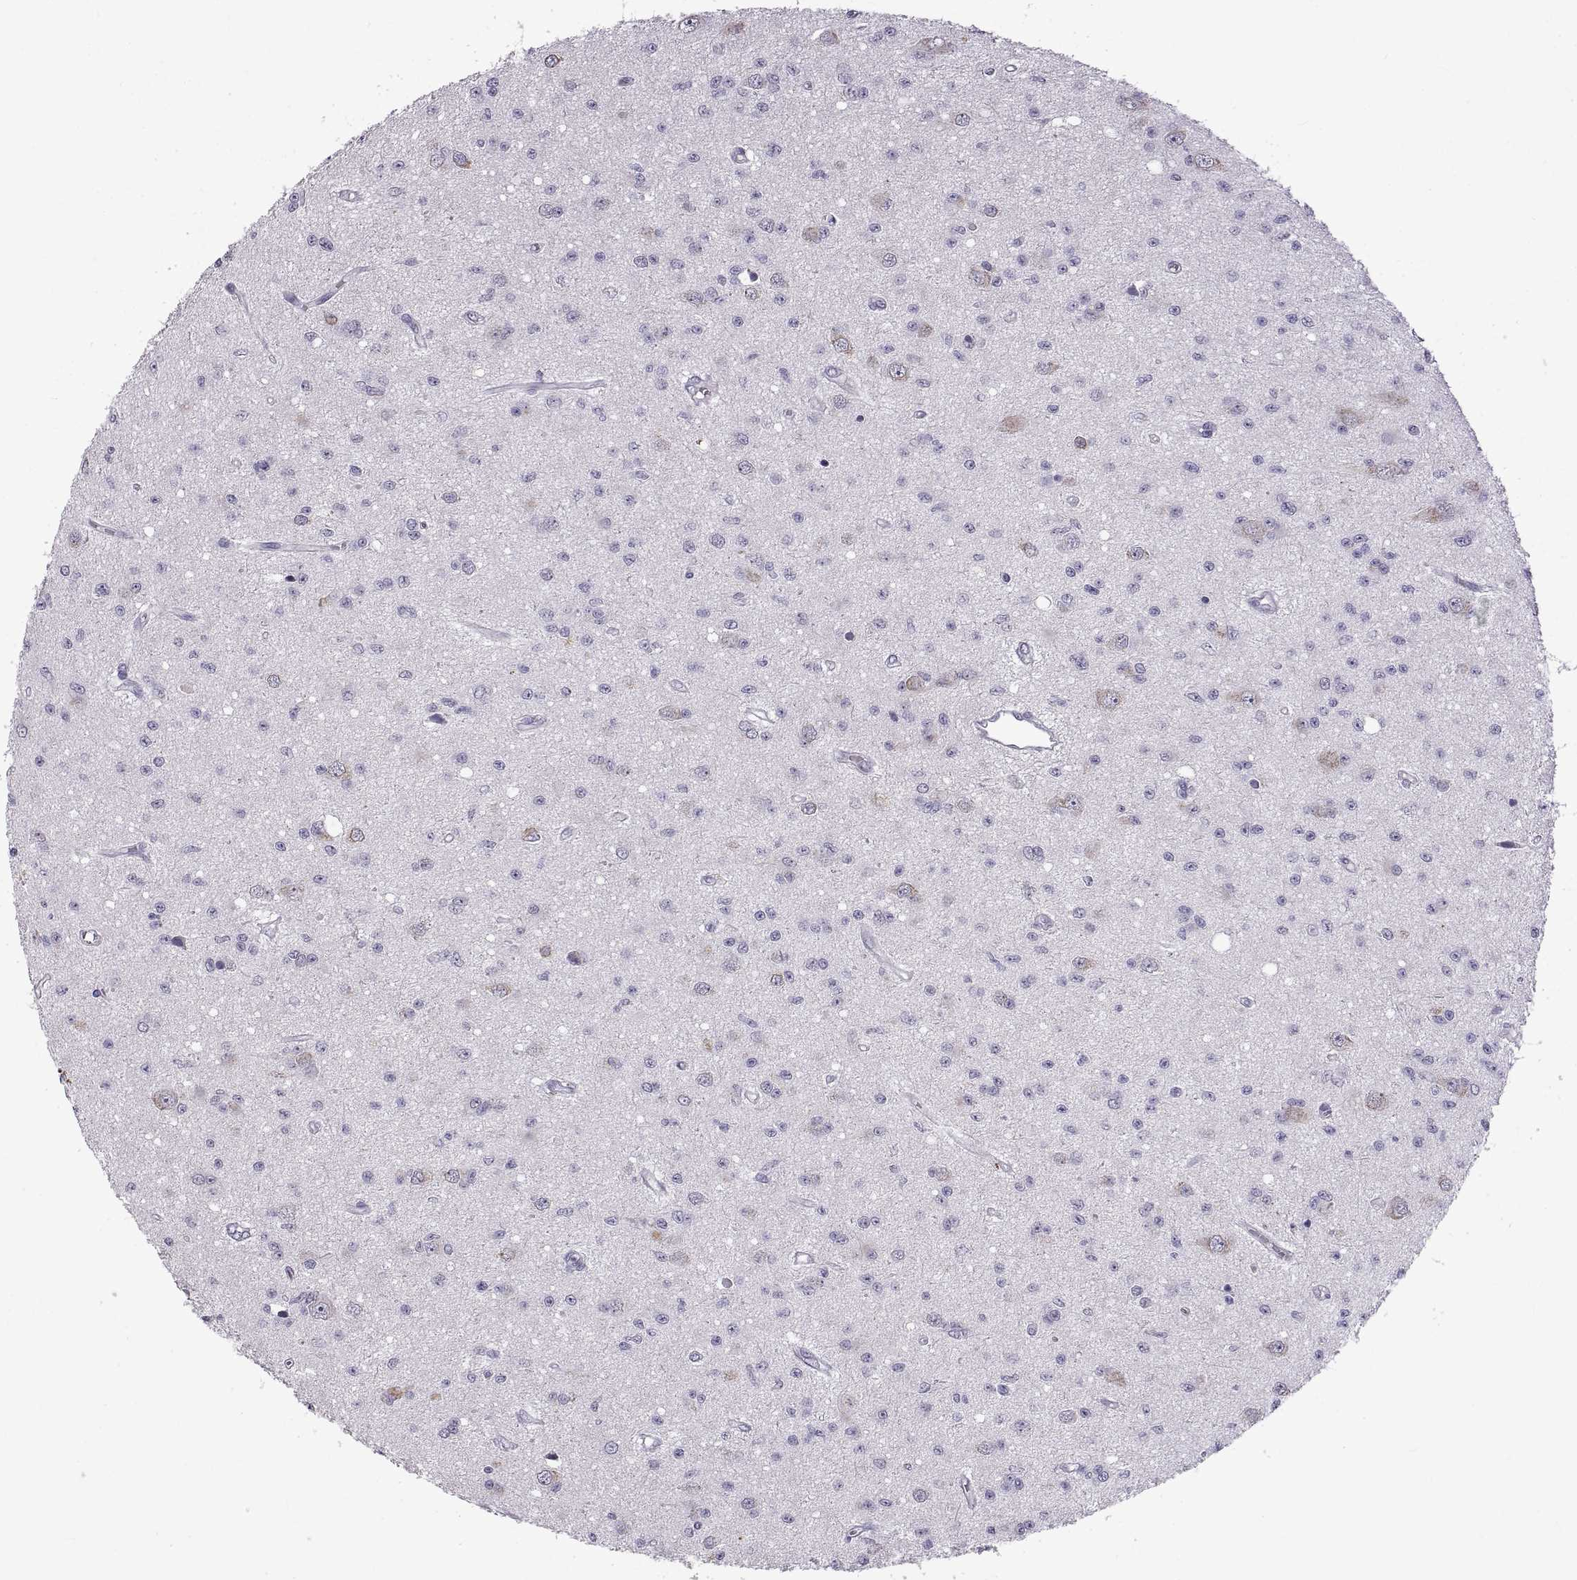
{"staining": {"intensity": "negative", "quantity": "none", "location": "none"}, "tissue": "glioma", "cell_type": "Tumor cells", "image_type": "cancer", "snomed": [{"axis": "morphology", "description": "Glioma, malignant, Low grade"}, {"axis": "topography", "description": "Brain"}], "caption": "Glioma was stained to show a protein in brown. There is no significant positivity in tumor cells.", "gene": "RDM1", "patient": {"sex": "female", "age": 45}}